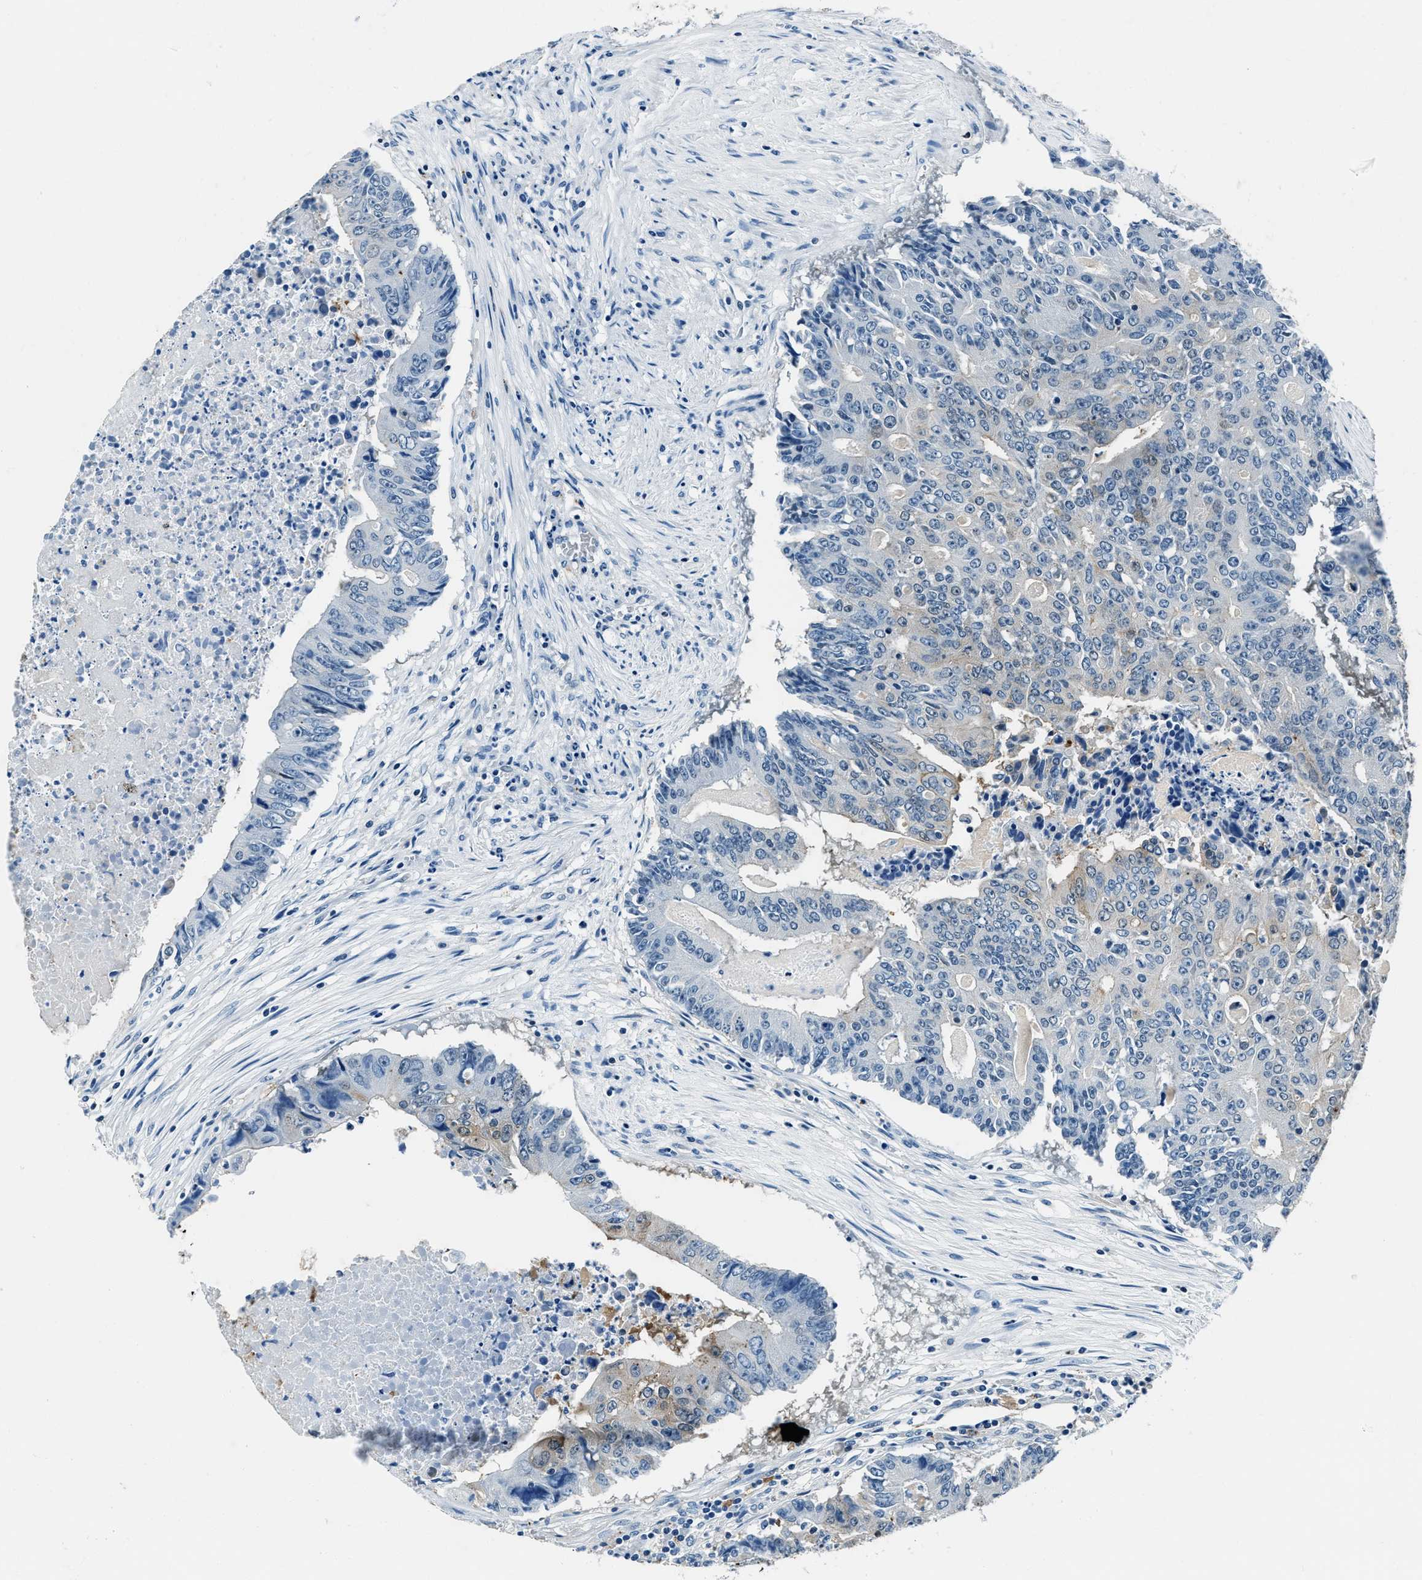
{"staining": {"intensity": "moderate", "quantity": "<25%", "location": "cytoplasmic/membranous"}, "tissue": "colorectal cancer", "cell_type": "Tumor cells", "image_type": "cancer", "snomed": [{"axis": "morphology", "description": "Adenocarcinoma, NOS"}, {"axis": "topography", "description": "Colon"}], "caption": "Protein analysis of colorectal cancer (adenocarcinoma) tissue demonstrates moderate cytoplasmic/membranous expression in about <25% of tumor cells.", "gene": "PTPDC1", "patient": {"sex": "male", "age": 87}}